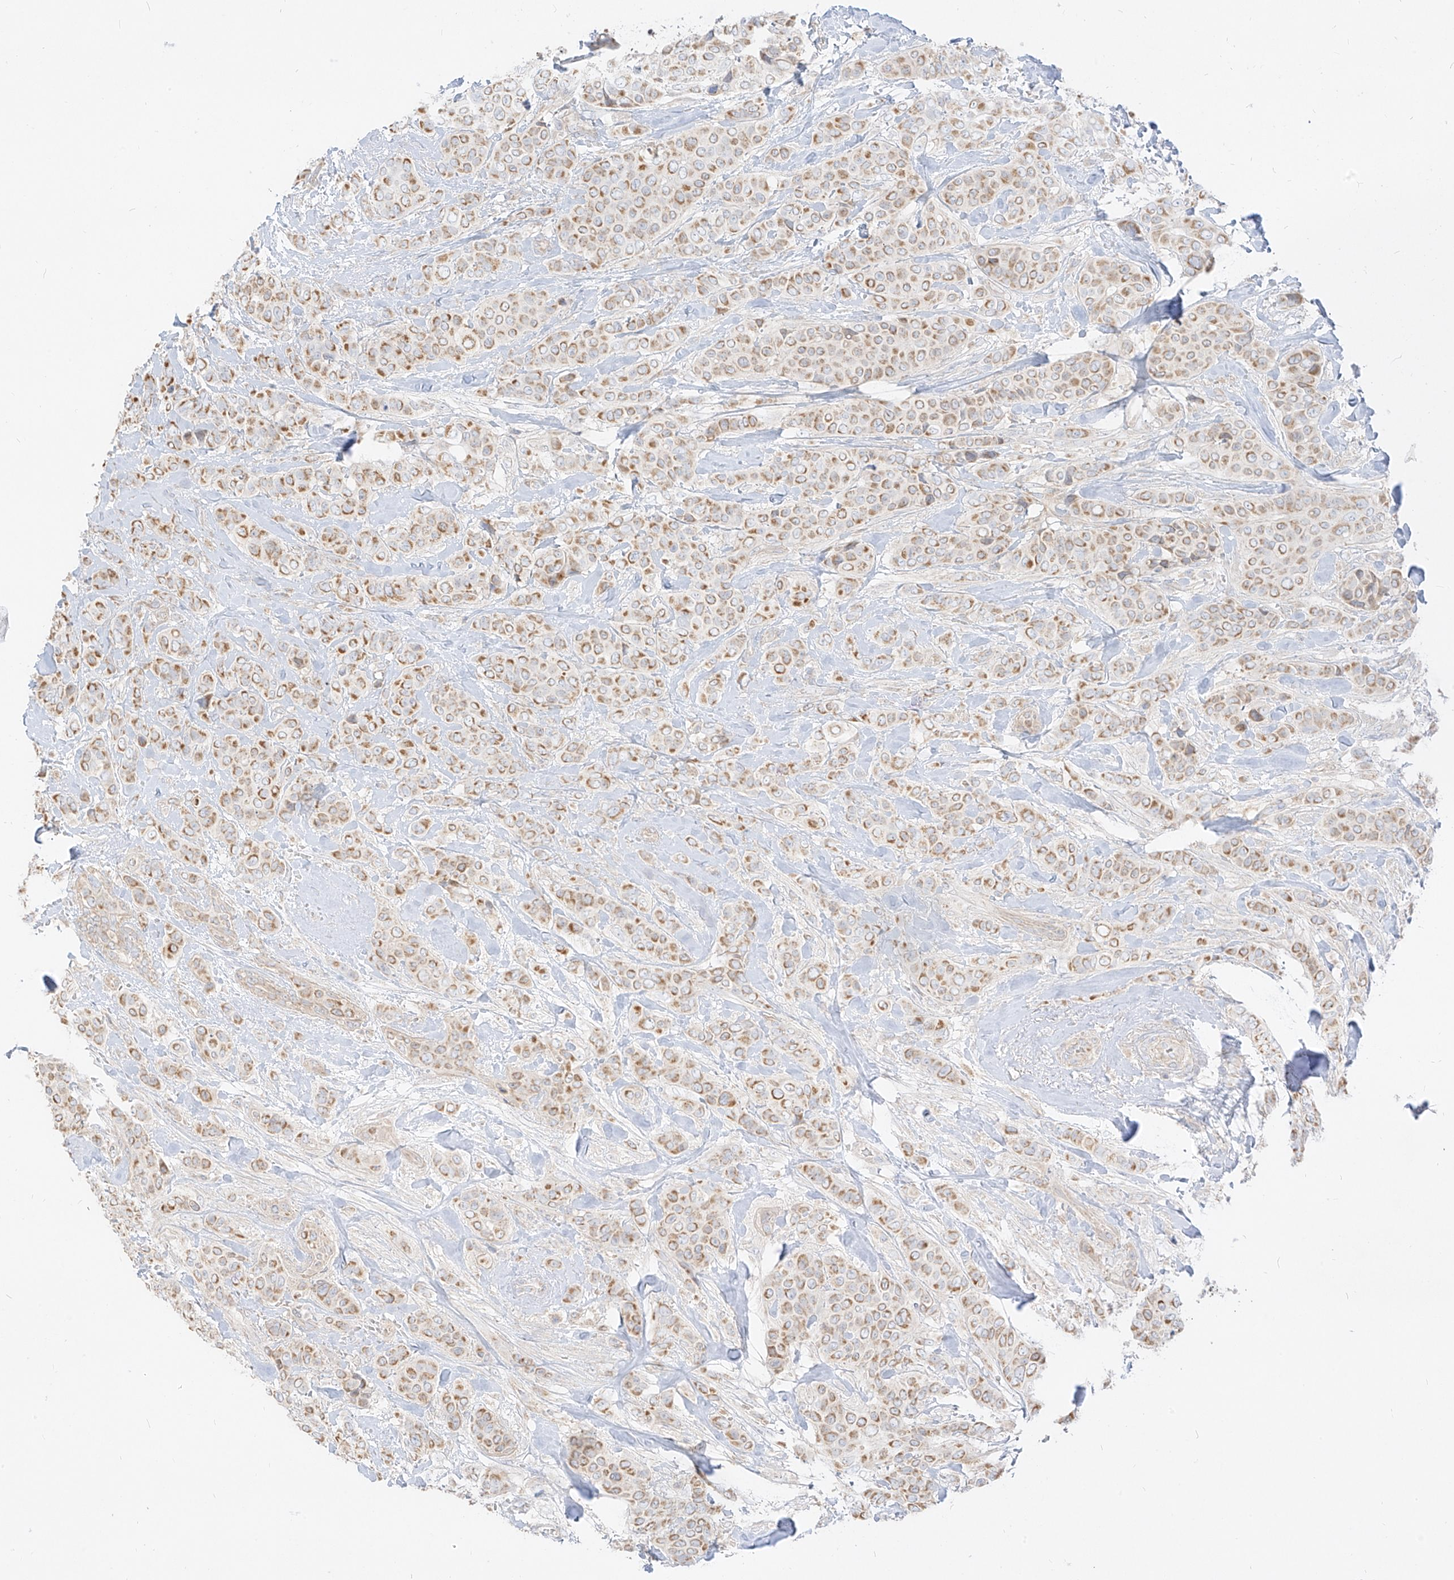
{"staining": {"intensity": "moderate", "quantity": ">75%", "location": "cytoplasmic/membranous"}, "tissue": "breast cancer", "cell_type": "Tumor cells", "image_type": "cancer", "snomed": [{"axis": "morphology", "description": "Lobular carcinoma"}, {"axis": "topography", "description": "Breast"}], "caption": "Immunohistochemistry (IHC) photomicrograph of neoplastic tissue: human lobular carcinoma (breast) stained using IHC reveals medium levels of moderate protein expression localized specifically in the cytoplasmic/membranous of tumor cells, appearing as a cytoplasmic/membranous brown color.", "gene": "ZIM3", "patient": {"sex": "female", "age": 51}}